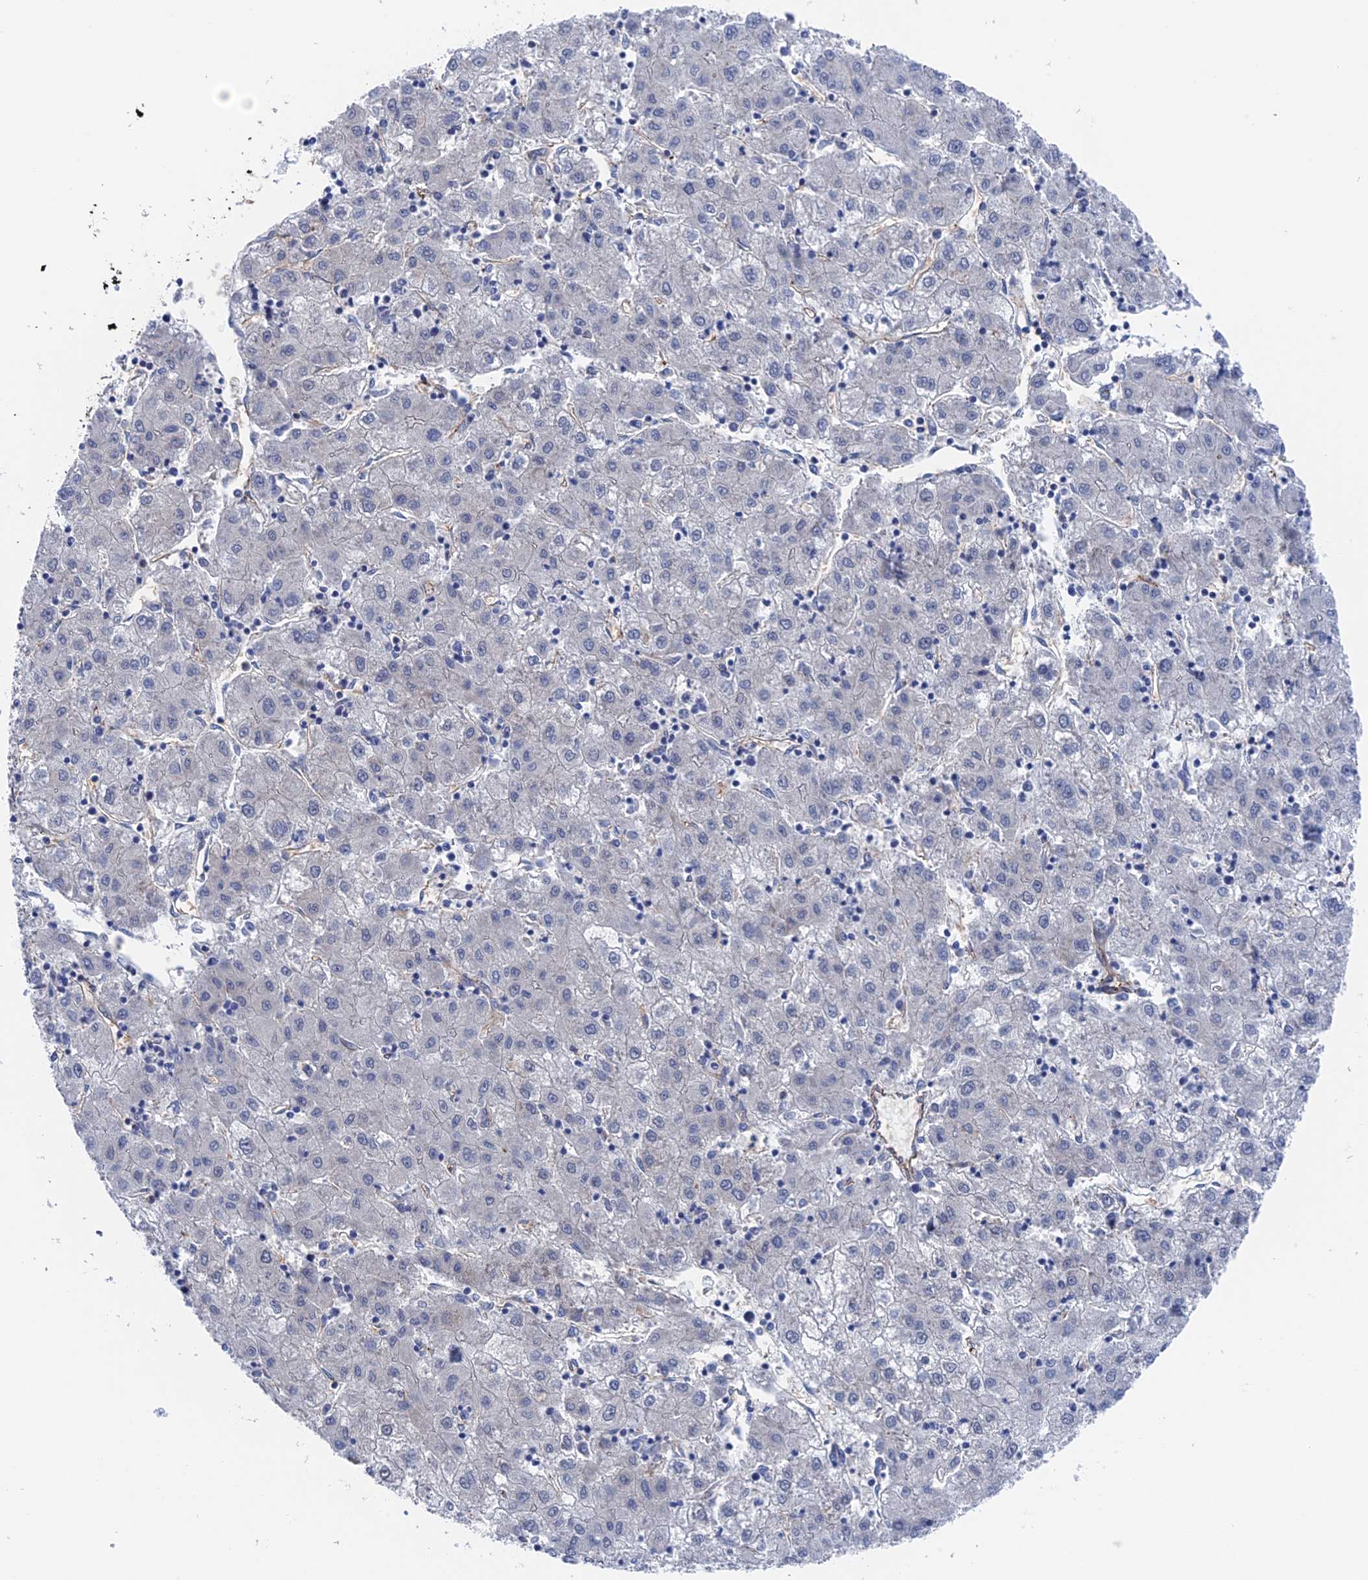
{"staining": {"intensity": "negative", "quantity": "none", "location": "none"}, "tissue": "liver cancer", "cell_type": "Tumor cells", "image_type": "cancer", "snomed": [{"axis": "morphology", "description": "Carcinoma, Hepatocellular, NOS"}, {"axis": "topography", "description": "Liver"}], "caption": "The image demonstrates no staining of tumor cells in liver cancer.", "gene": "MTHFSD", "patient": {"sex": "male", "age": 72}}